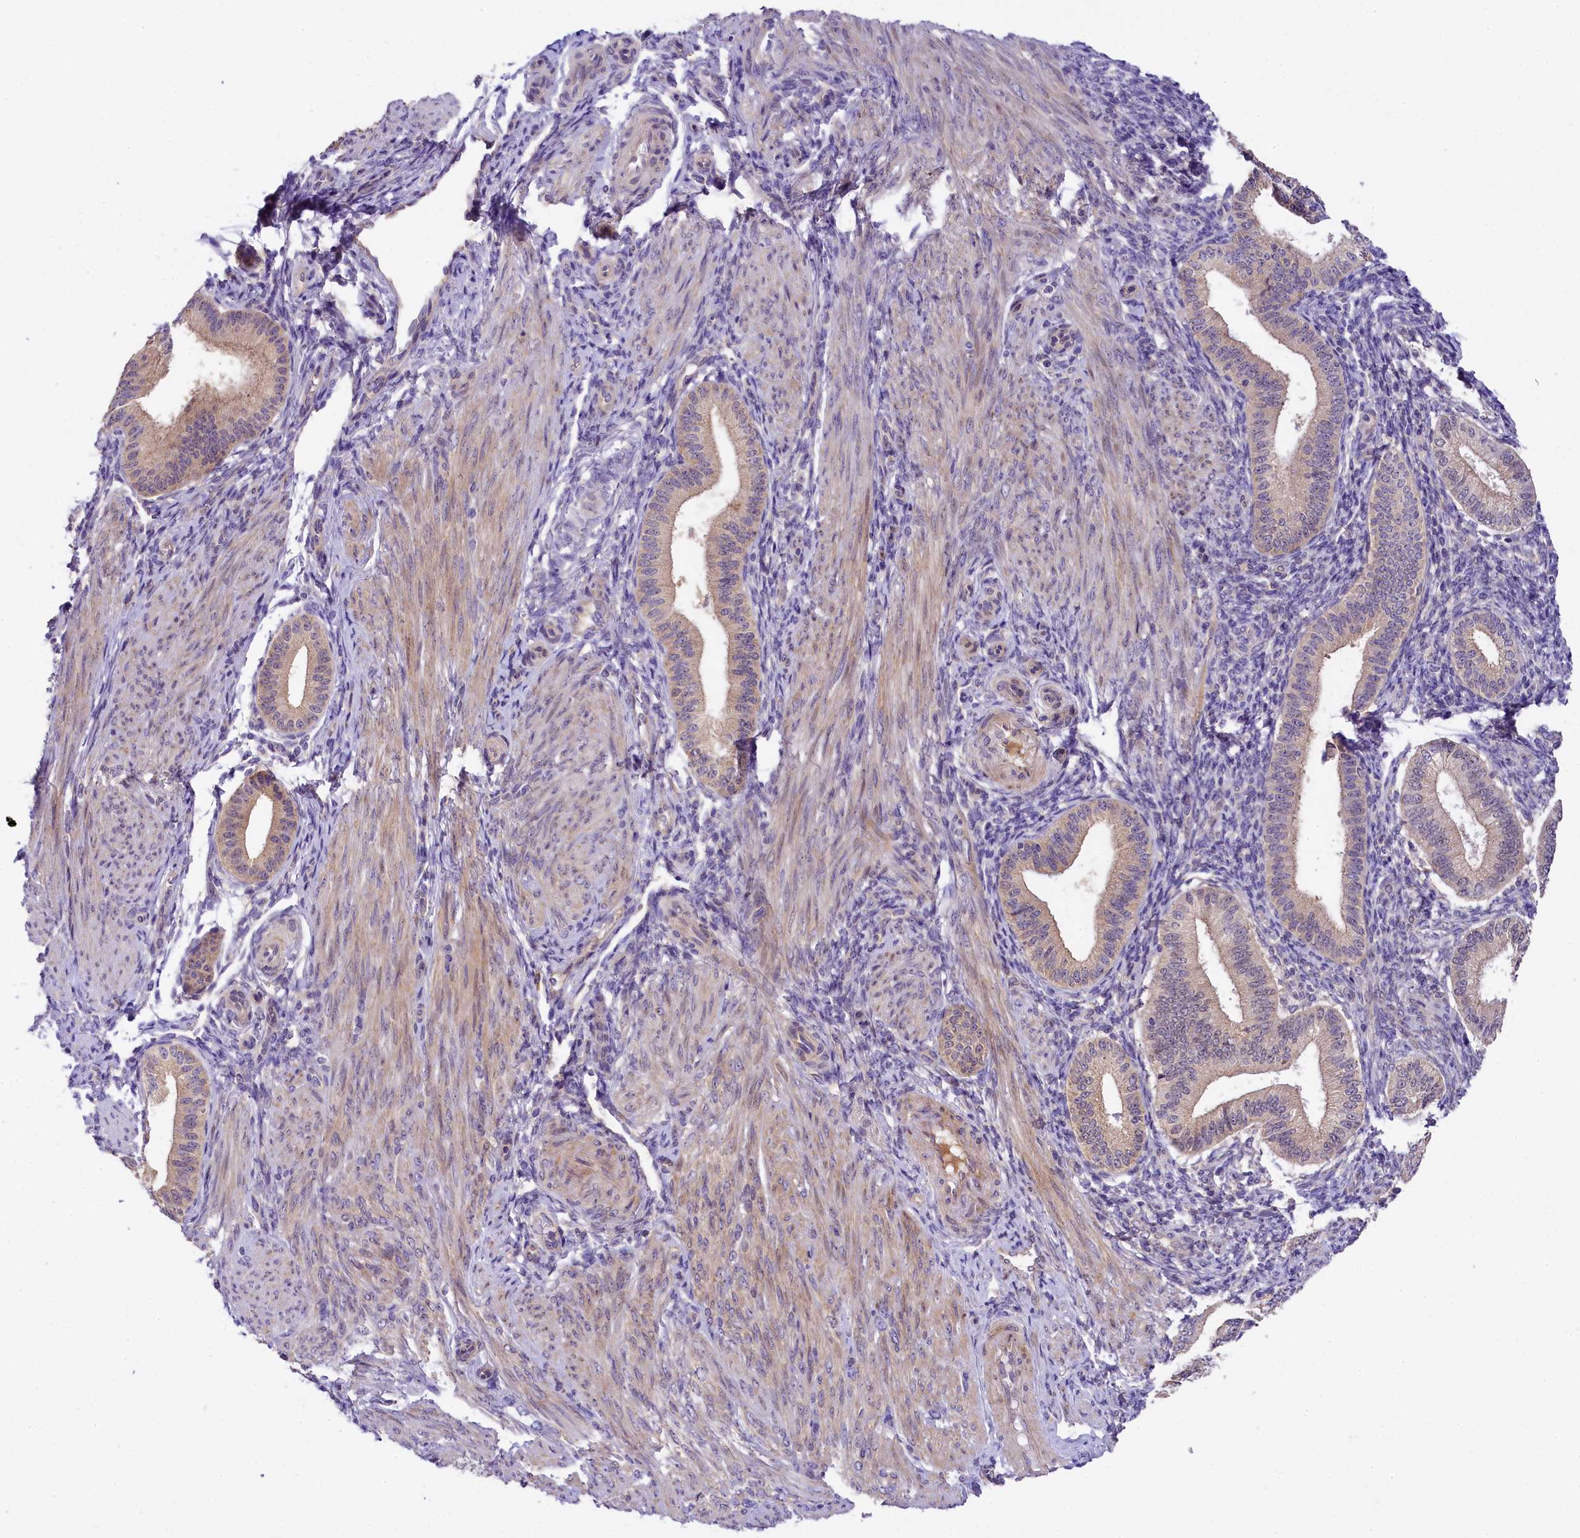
{"staining": {"intensity": "weak", "quantity": "<25%", "location": "cytoplasmic/membranous"}, "tissue": "endometrium", "cell_type": "Cells in endometrial stroma", "image_type": "normal", "snomed": [{"axis": "morphology", "description": "Normal tissue, NOS"}, {"axis": "topography", "description": "Endometrium"}], "caption": "Cells in endometrial stroma show no significant expression in unremarkable endometrium.", "gene": "UBXN6", "patient": {"sex": "female", "age": 39}}